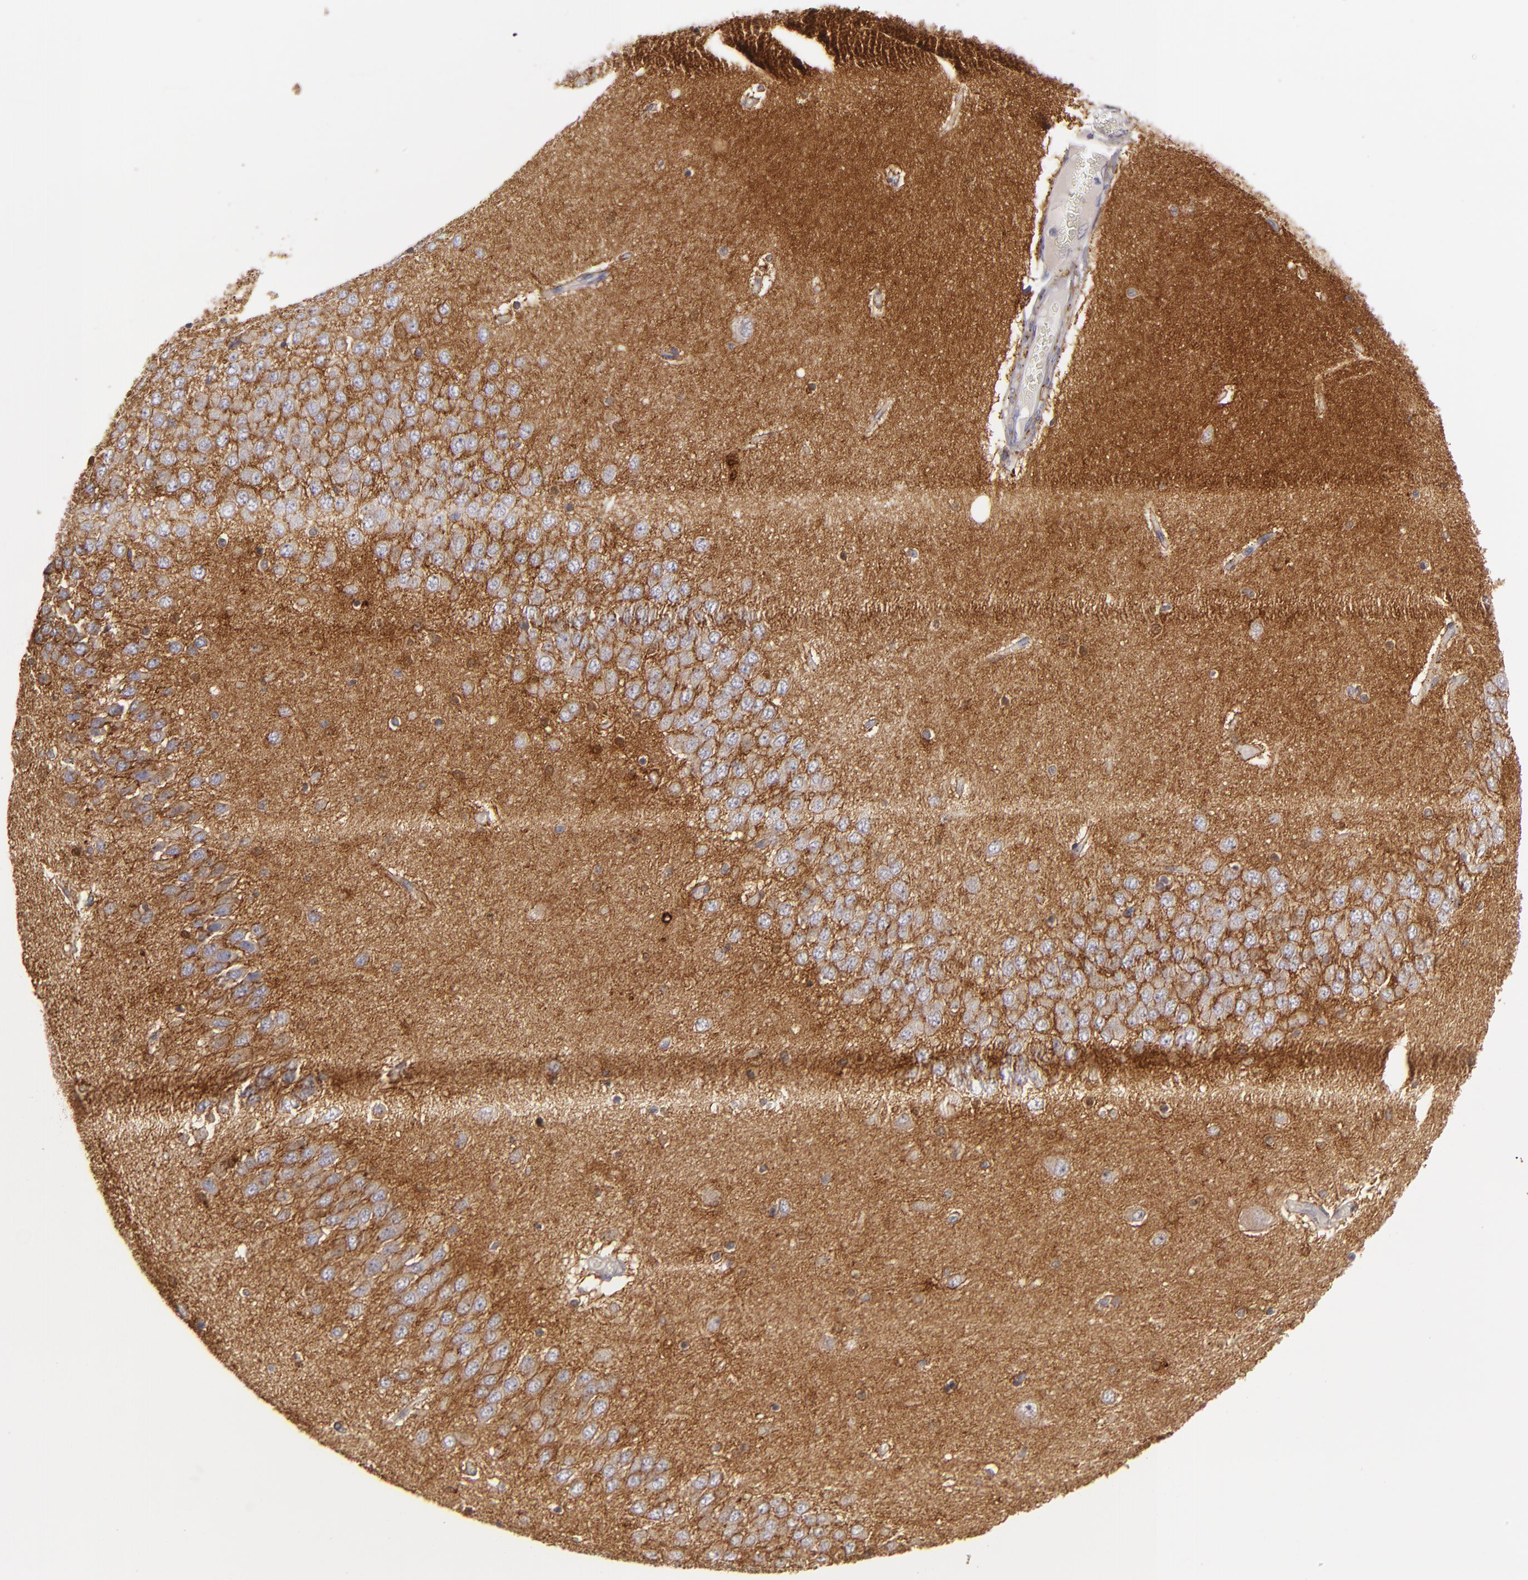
{"staining": {"intensity": "negative", "quantity": "none", "location": "none"}, "tissue": "hippocampus", "cell_type": "Glial cells", "image_type": "normal", "snomed": [{"axis": "morphology", "description": "Normal tissue, NOS"}, {"axis": "topography", "description": "Hippocampus"}], "caption": "Immunohistochemistry of normal hippocampus reveals no staining in glial cells. (DAB (3,3'-diaminobenzidine) IHC, high magnification).", "gene": "ALCAM", "patient": {"sex": "female", "age": 54}}